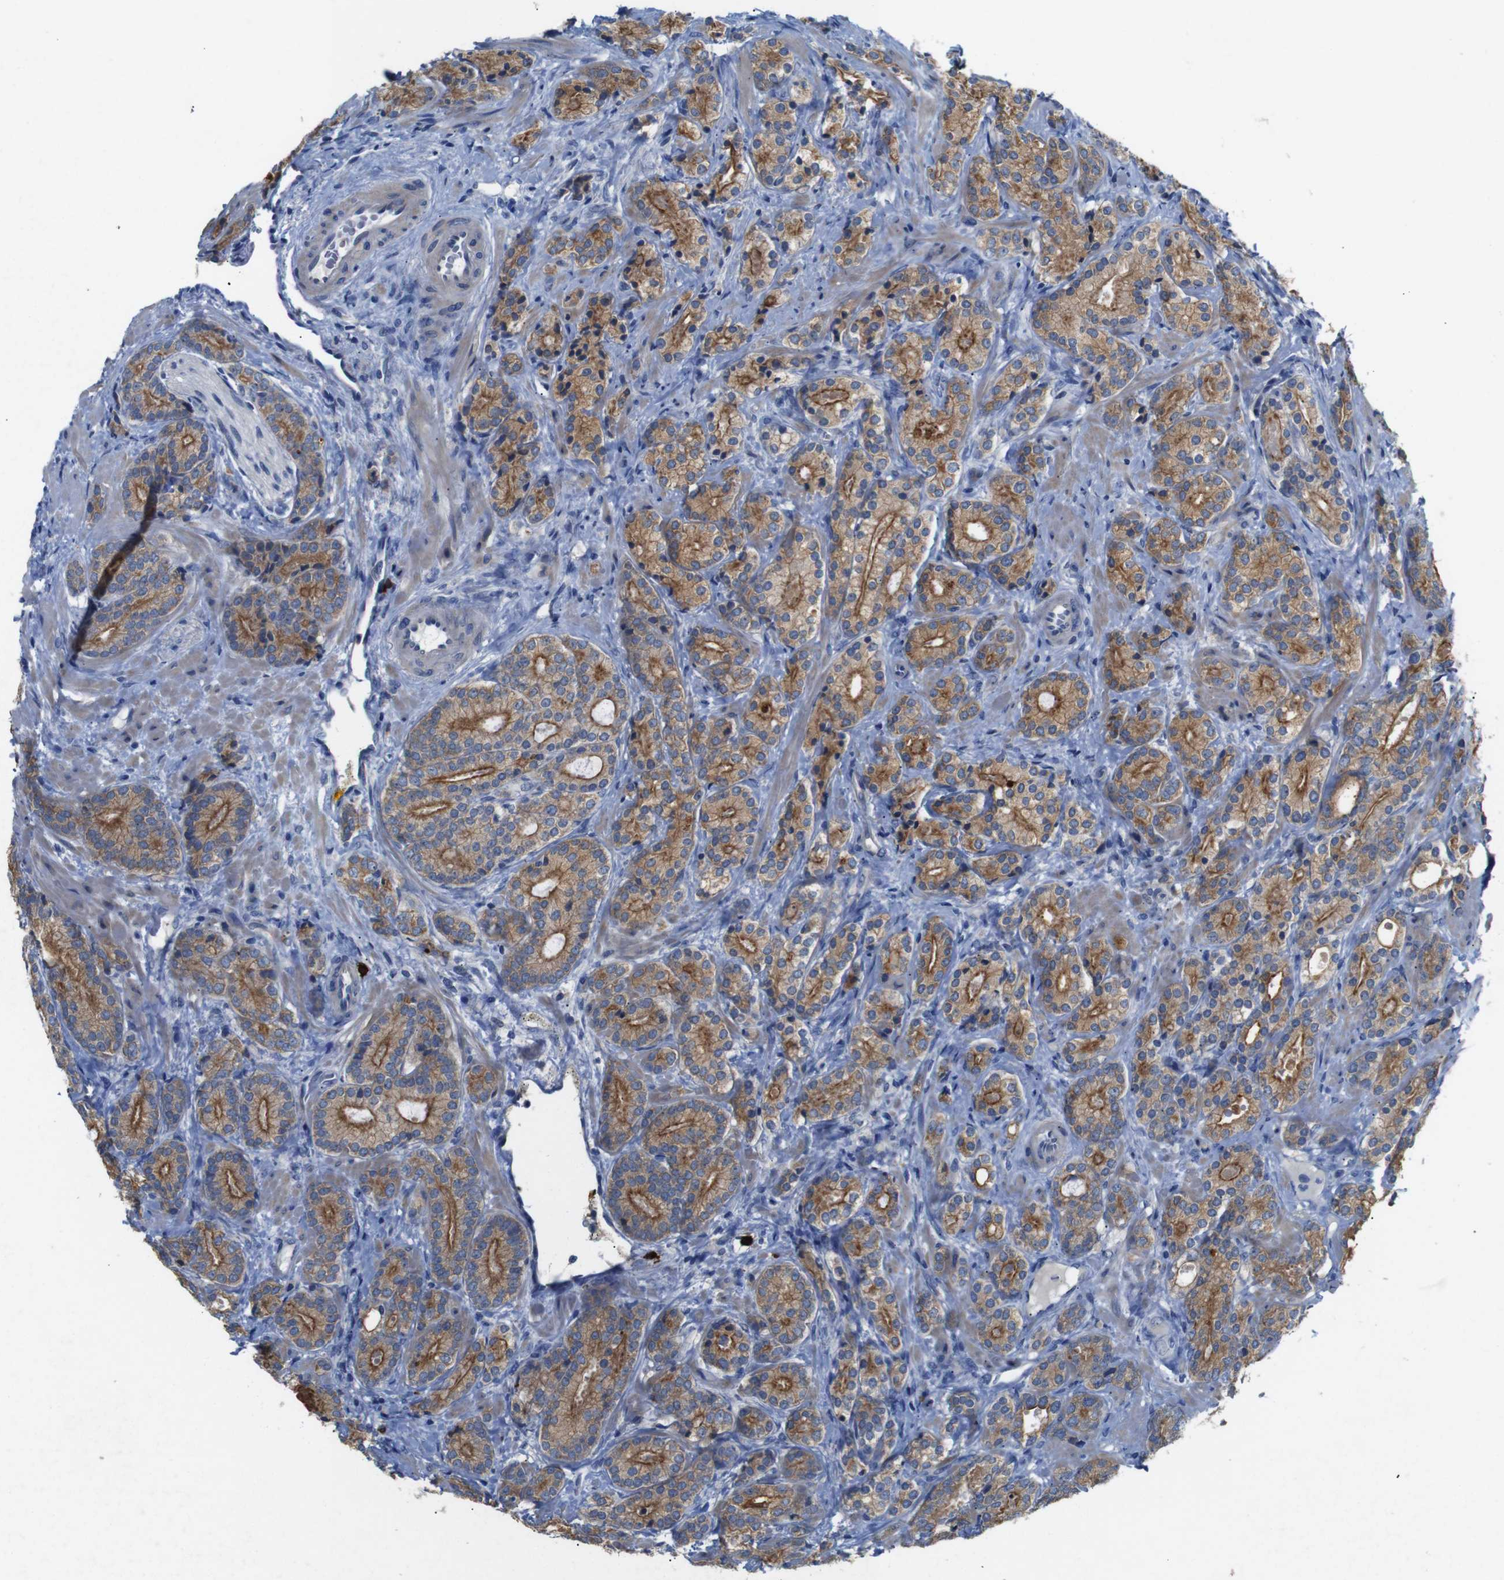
{"staining": {"intensity": "moderate", "quantity": ">75%", "location": "cytoplasmic/membranous"}, "tissue": "prostate cancer", "cell_type": "Tumor cells", "image_type": "cancer", "snomed": [{"axis": "morphology", "description": "Adenocarcinoma, High grade"}, {"axis": "topography", "description": "Prostate"}], "caption": "This is an image of immunohistochemistry staining of prostate high-grade adenocarcinoma, which shows moderate staining in the cytoplasmic/membranous of tumor cells.", "gene": "ALOX15", "patient": {"sex": "male", "age": 61}}